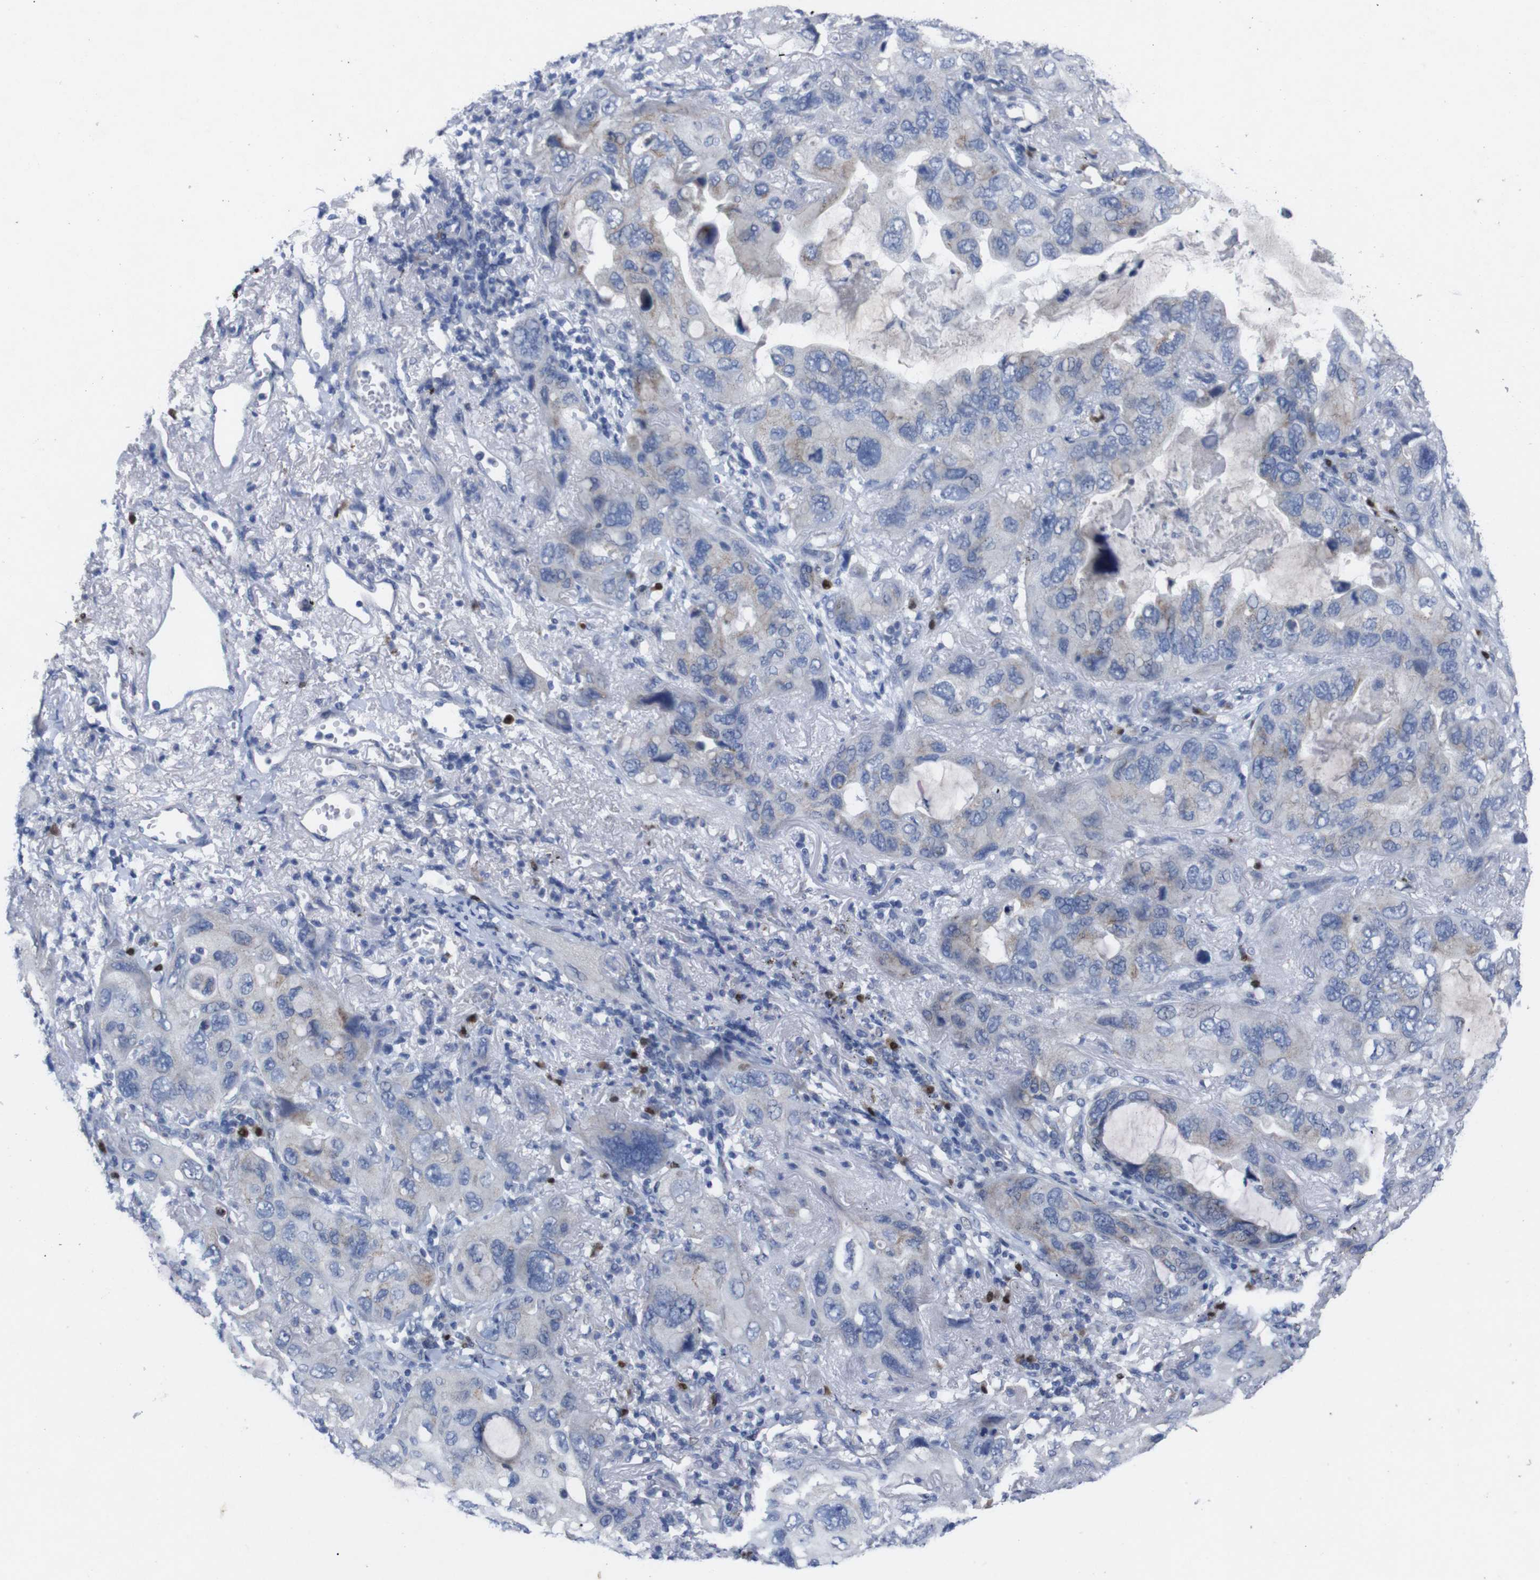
{"staining": {"intensity": "weak", "quantity": "<25%", "location": "cytoplasmic/membranous"}, "tissue": "lung cancer", "cell_type": "Tumor cells", "image_type": "cancer", "snomed": [{"axis": "morphology", "description": "Squamous cell carcinoma, NOS"}, {"axis": "topography", "description": "Lung"}], "caption": "This histopathology image is of squamous cell carcinoma (lung) stained with immunohistochemistry (IHC) to label a protein in brown with the nuclei are counter-stained blue. There is no positivity in tumor cells.", "gene": "IRF4", "patient": {"sex": "female", "age": 73}}